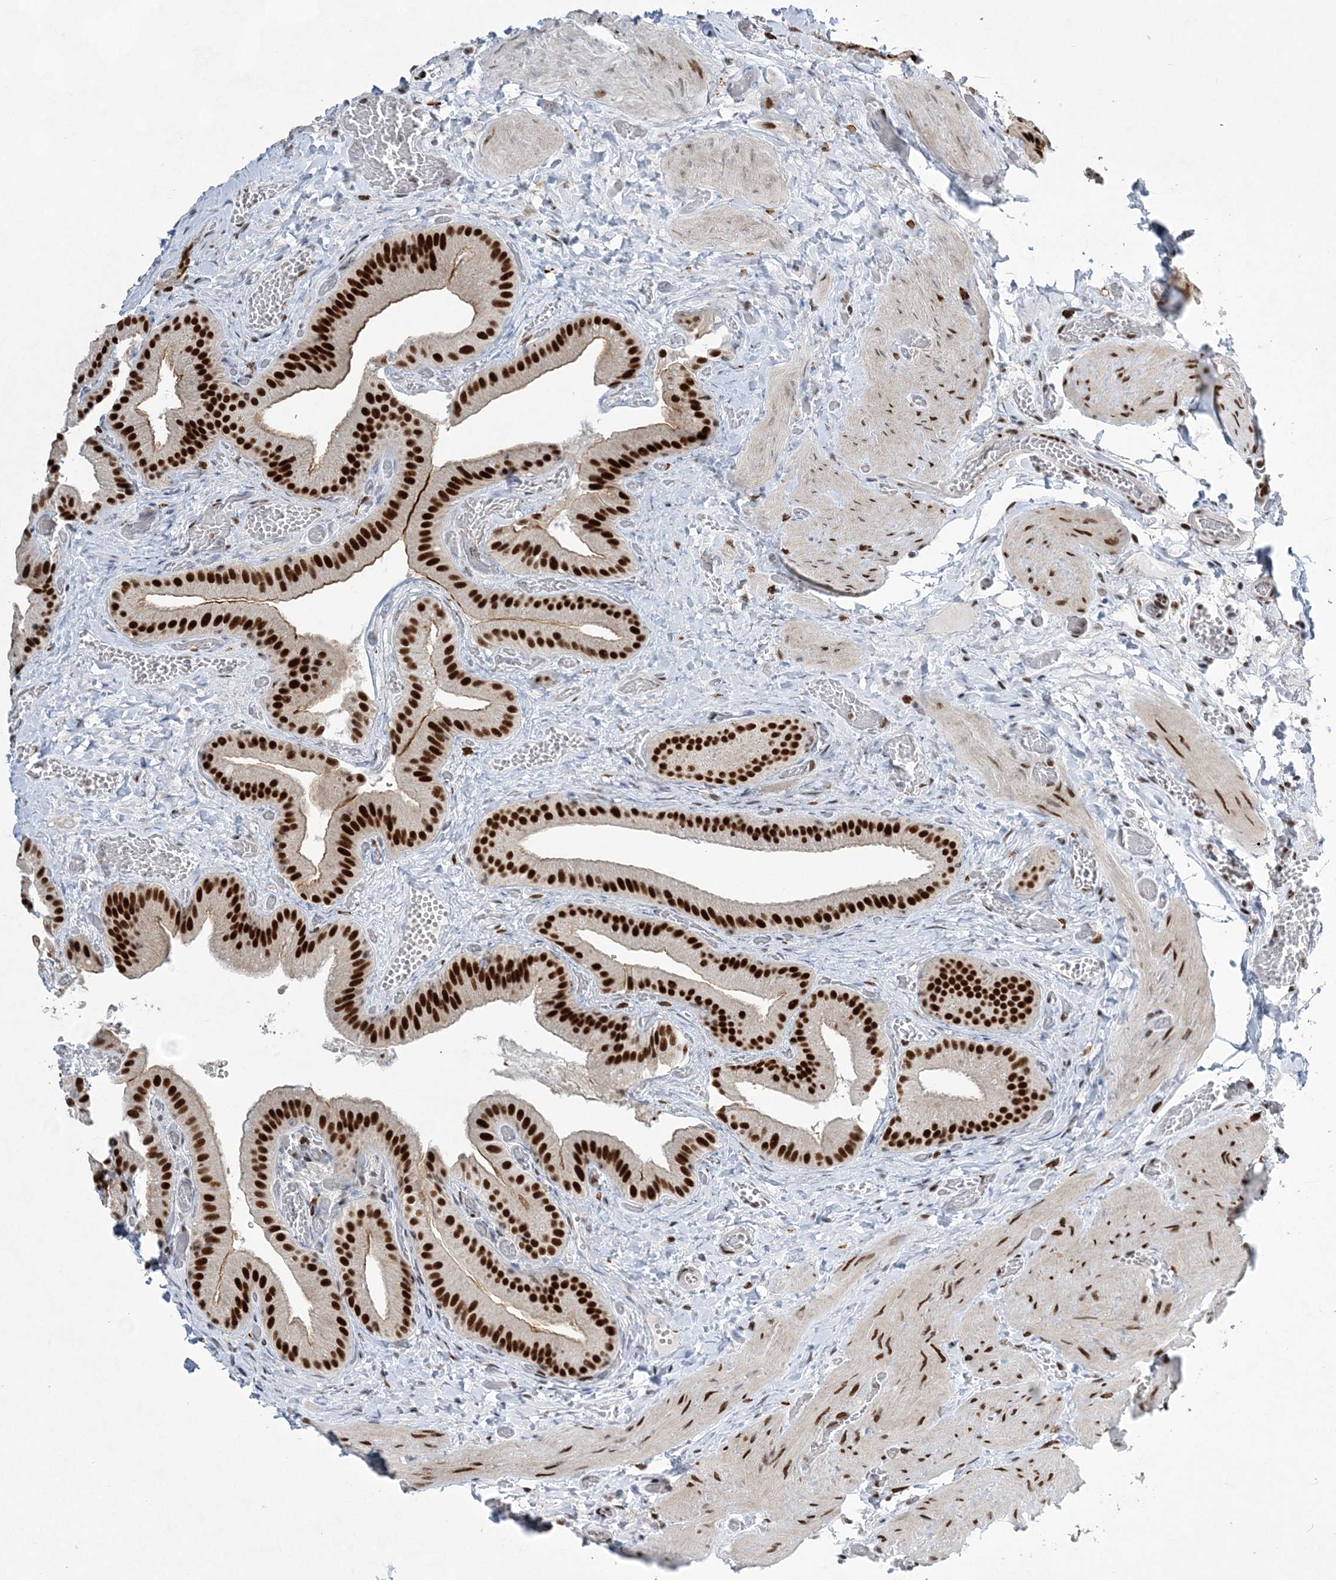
{"staining": {"intensity": "strong", "quantity": ">75%", "location": "nuclear"}, "tissue": "gallbladder", "cell_type": "Glandular cells", "image_type": "normal", "snomed": [{"axis": "morphology", "description": "Normal tissue, NOS"}, {"axis": "topography", "description": "Gallbladder"}], "caption": "The immunohistochemical stain labels strong nuclear staining in glandular cells of benign gallbladder. The staining was performed using DAB, with brown indicating positive protein expression. Nuclei are stained blue with hematoxylin.", "gene": "ZBTB7A", "patient": {"sex": "female", "age": 64}}